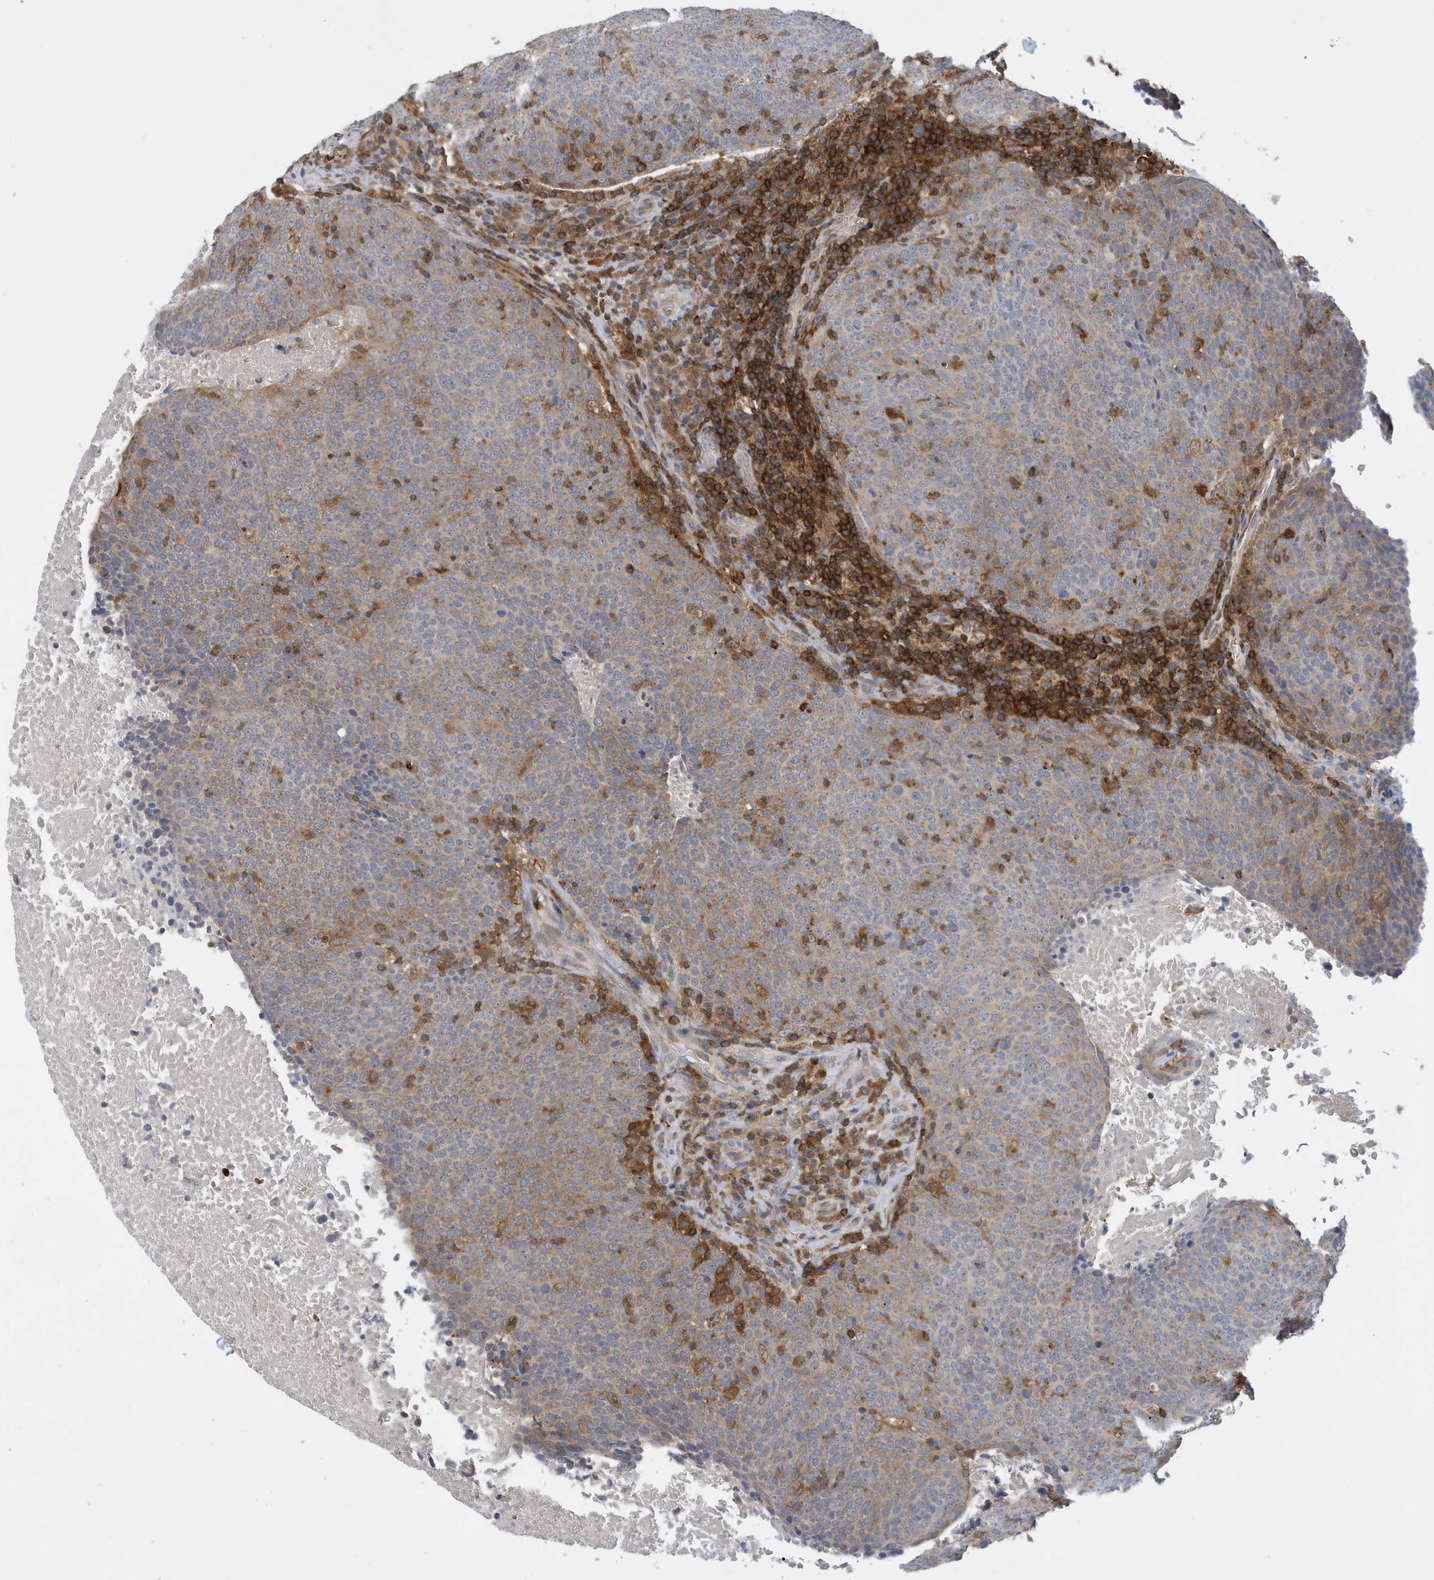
{"staining": {"intensity": "weak", "quantity": "<25%", "location": "cytoplasmic/membranous"}, "tissue": "head and neck cancer", "cell_type": "Tumor cells", "image_type": "cancer", "snomed": [{"axis": "morphology", "description": "Squamous cell carcinoma, NOS"}, {"axis": "morphology", "description": "Squamous cell carcinoma, metastatic, NOS"}, {"axis": "topography", "description": "Lymph node"}, {"axis": "topography", "description": "Head-Neck"}], "caption": "Tumor cells are negative for protein expression in human head and neck metastatic squamous cell carcinoma. (Brightfield microscopy of DAB (3,3'-diaminobenzidine) IHC at high magnification).", "gene": "NSUN3", "patient": {"sex": "male", "age": 62}}